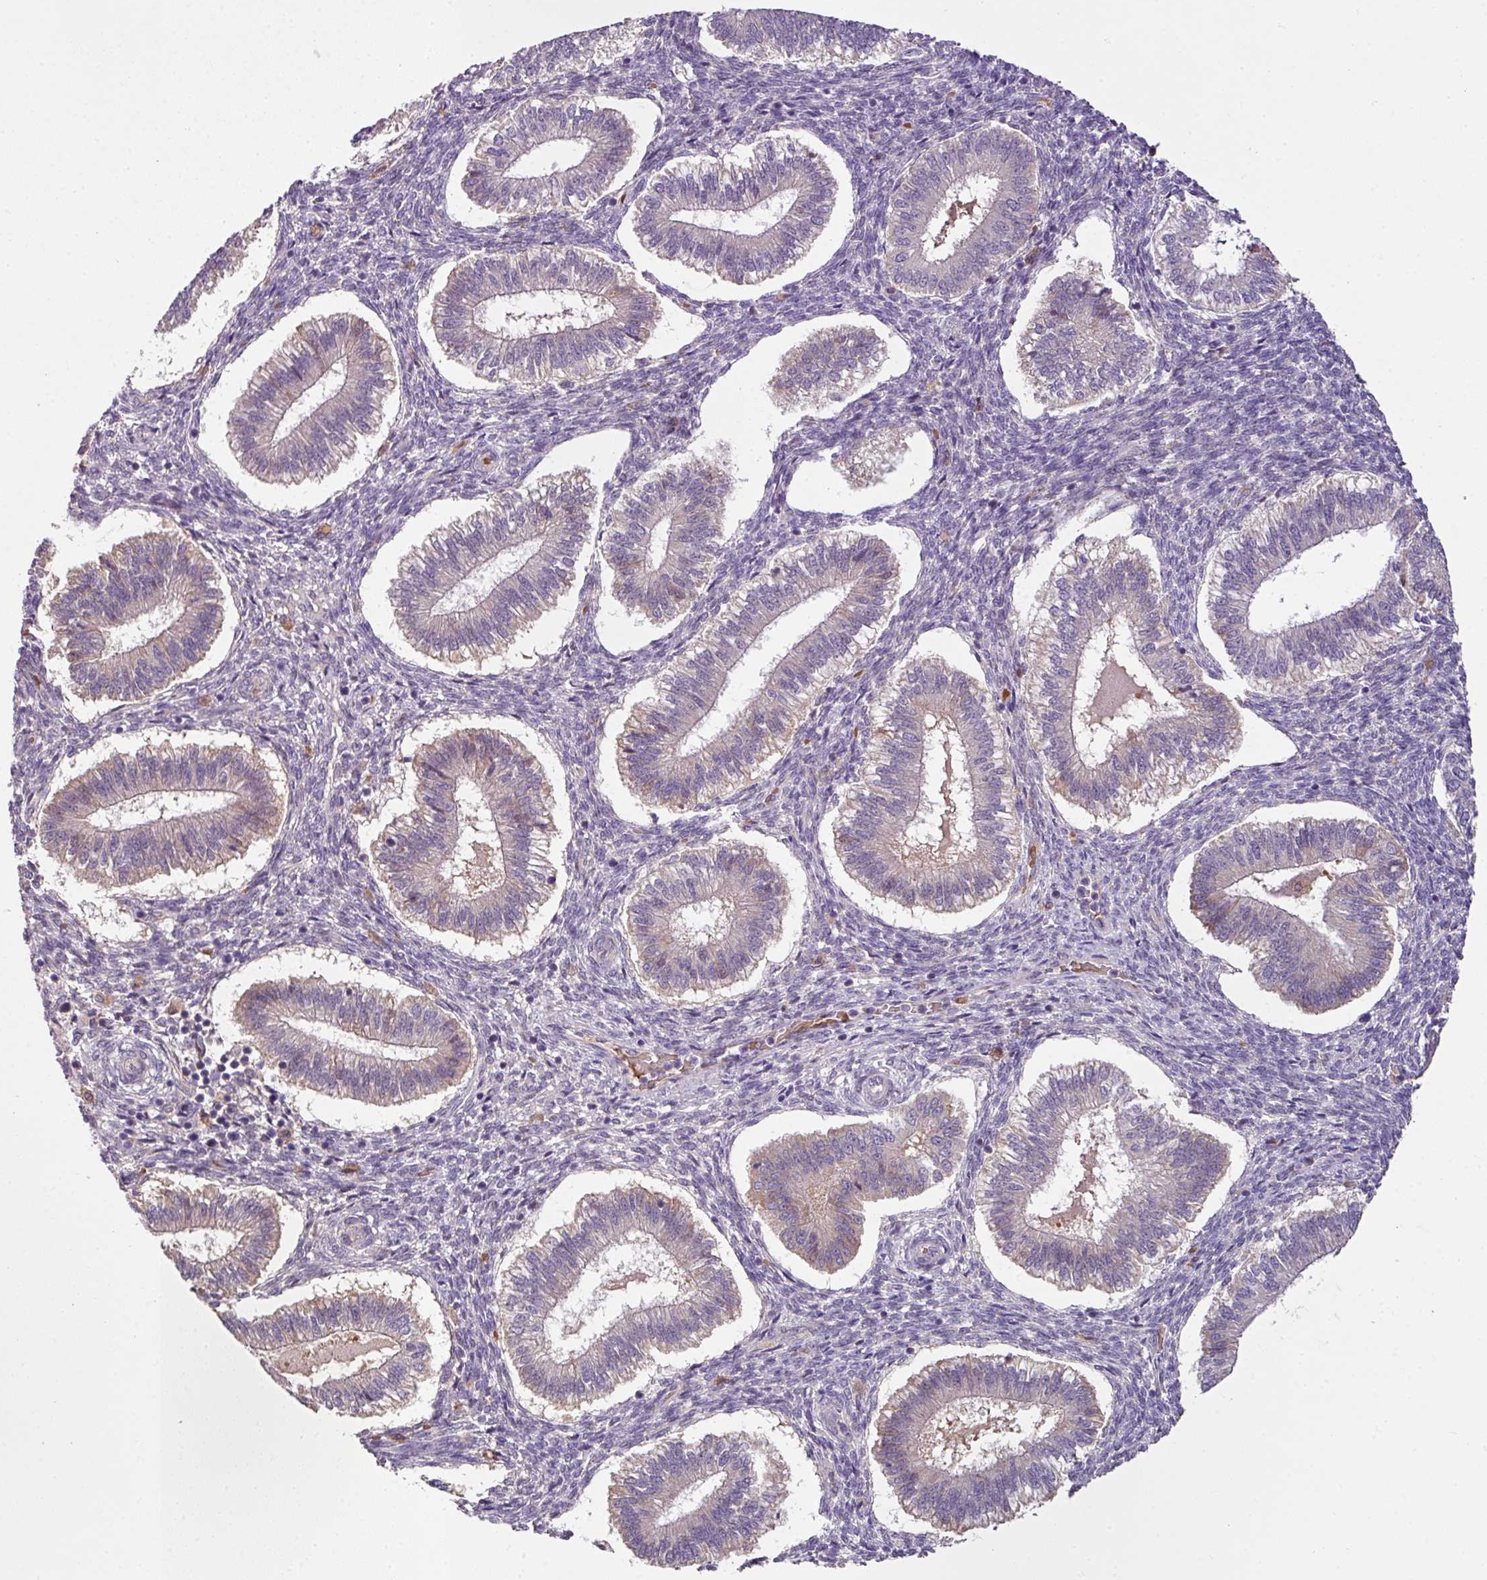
{"staining": {"intensity": "moderate", "quantity": "25%-75%", "location": "cytoplasmic/membranous"}, "tissue": "endometrium", "cell_type": "Cells in endometrial stroma", "image_type": "normal", "snomed": [{"axis": "morphology", "description": "Normal tissue, NOS"}, {"axis": "topography", "description": "Endometrium"}], "caption": "Immunohistochemical staining of unremarkable endometrium displays medium levels of moderate cytoplasmic/membranous expression in about 25%-75% of cells in endometrial stroma. Nuclei are stained in blue.", "gene": "ZNF513", "patient": {"sex": "female", "age": 25}}